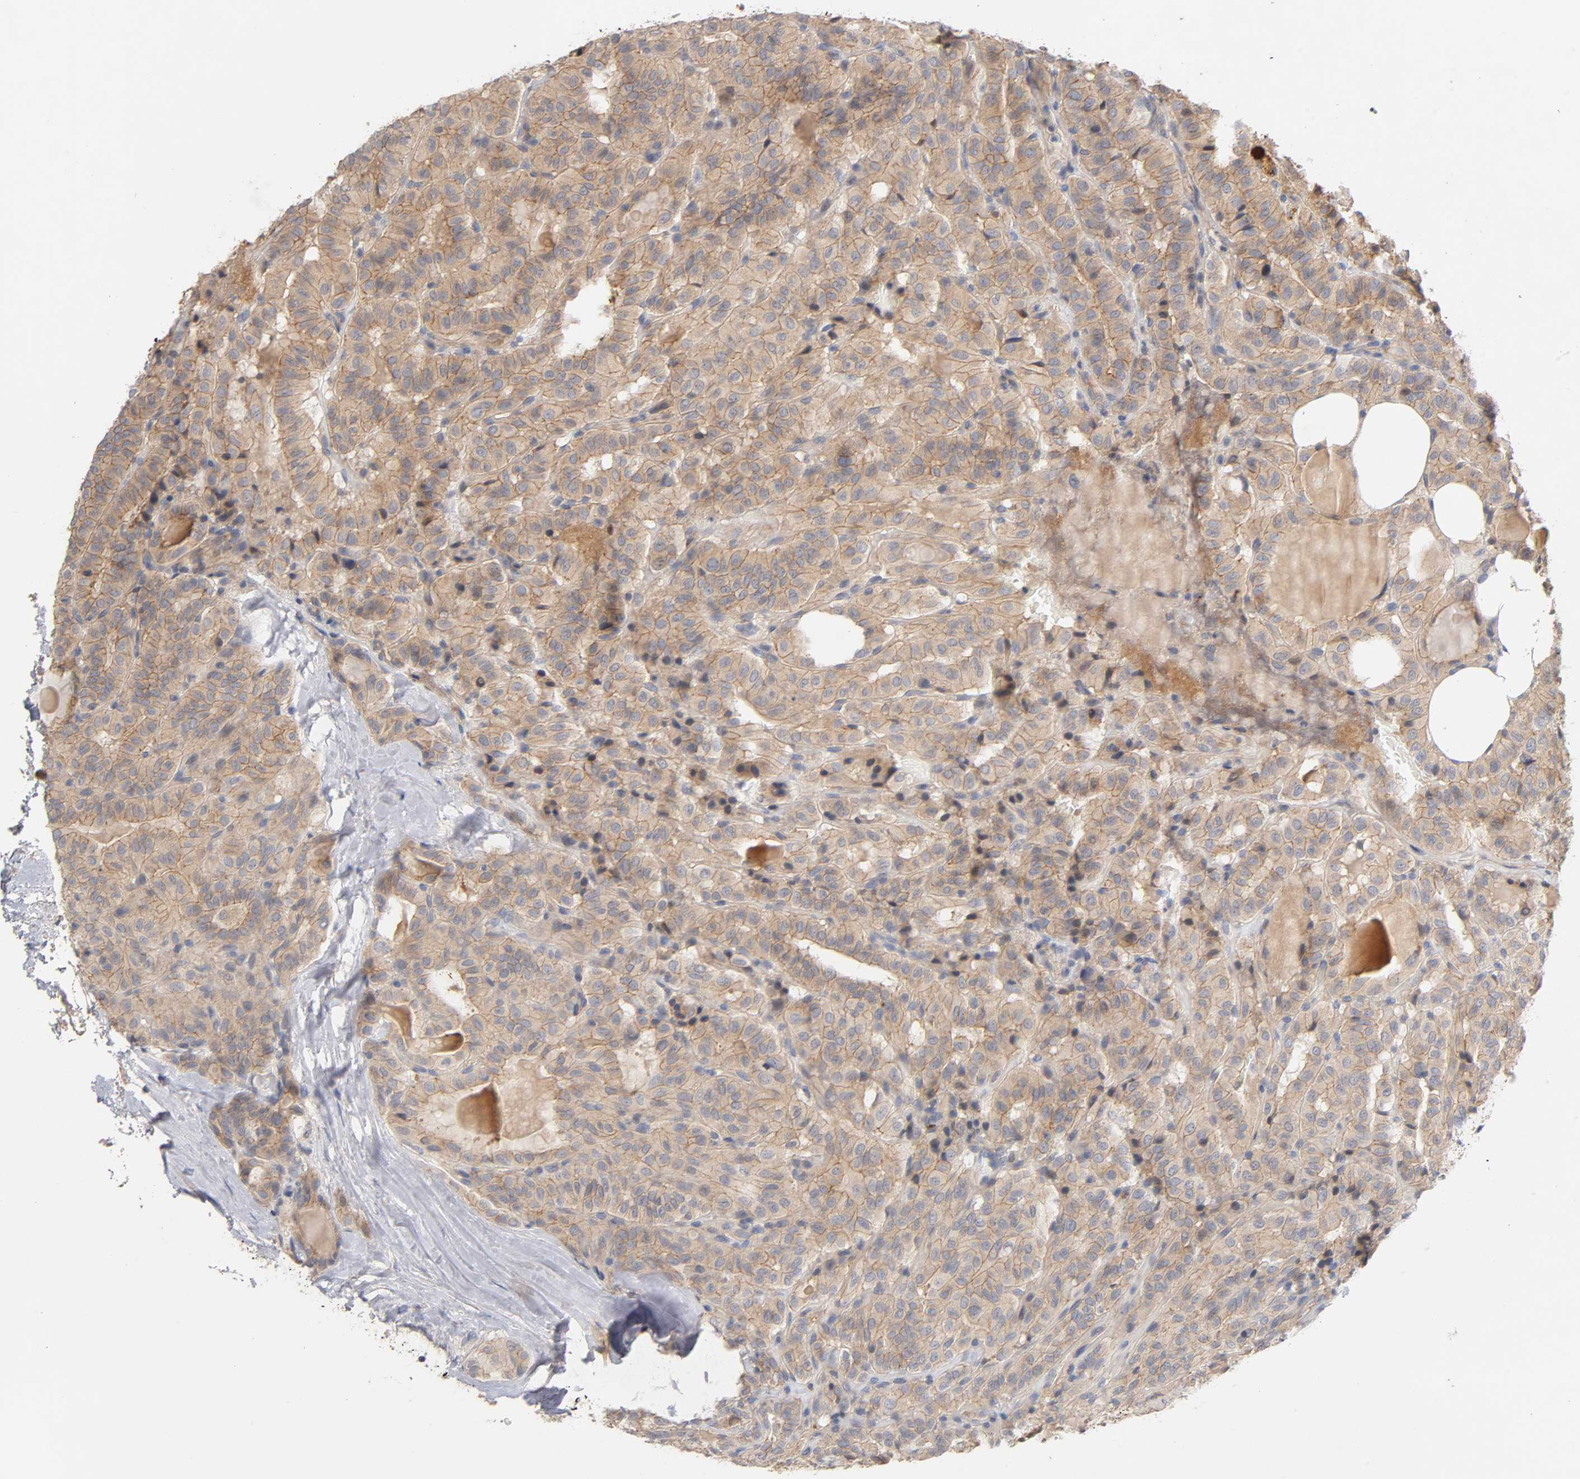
{"staining": {"intensity": "moderate", "quantity": ">75%", "location": "cytoplasmic/membranous"}, "tissue": "thyroid cancer", "cell_type": "Tumor cells", "image_type": "cancer", "snomed": [{"axis": "morphology", "description": "Papillary adenocarcinoma, NOS"}, {"axis": "topography", "description": "Thyroid gland"}], "caption": "High-magnification brightfield microscopy of papillary adenocarcinoma (thyroid) stained with DAB (brown) and counterstained with hematoxylin (blue). tumor cells exhibit moderate cytoplasmic/membranous expression is present in about>75% of cells.", "gene": "PDZD11", "patient": {"sex": "male", "age": 77}}